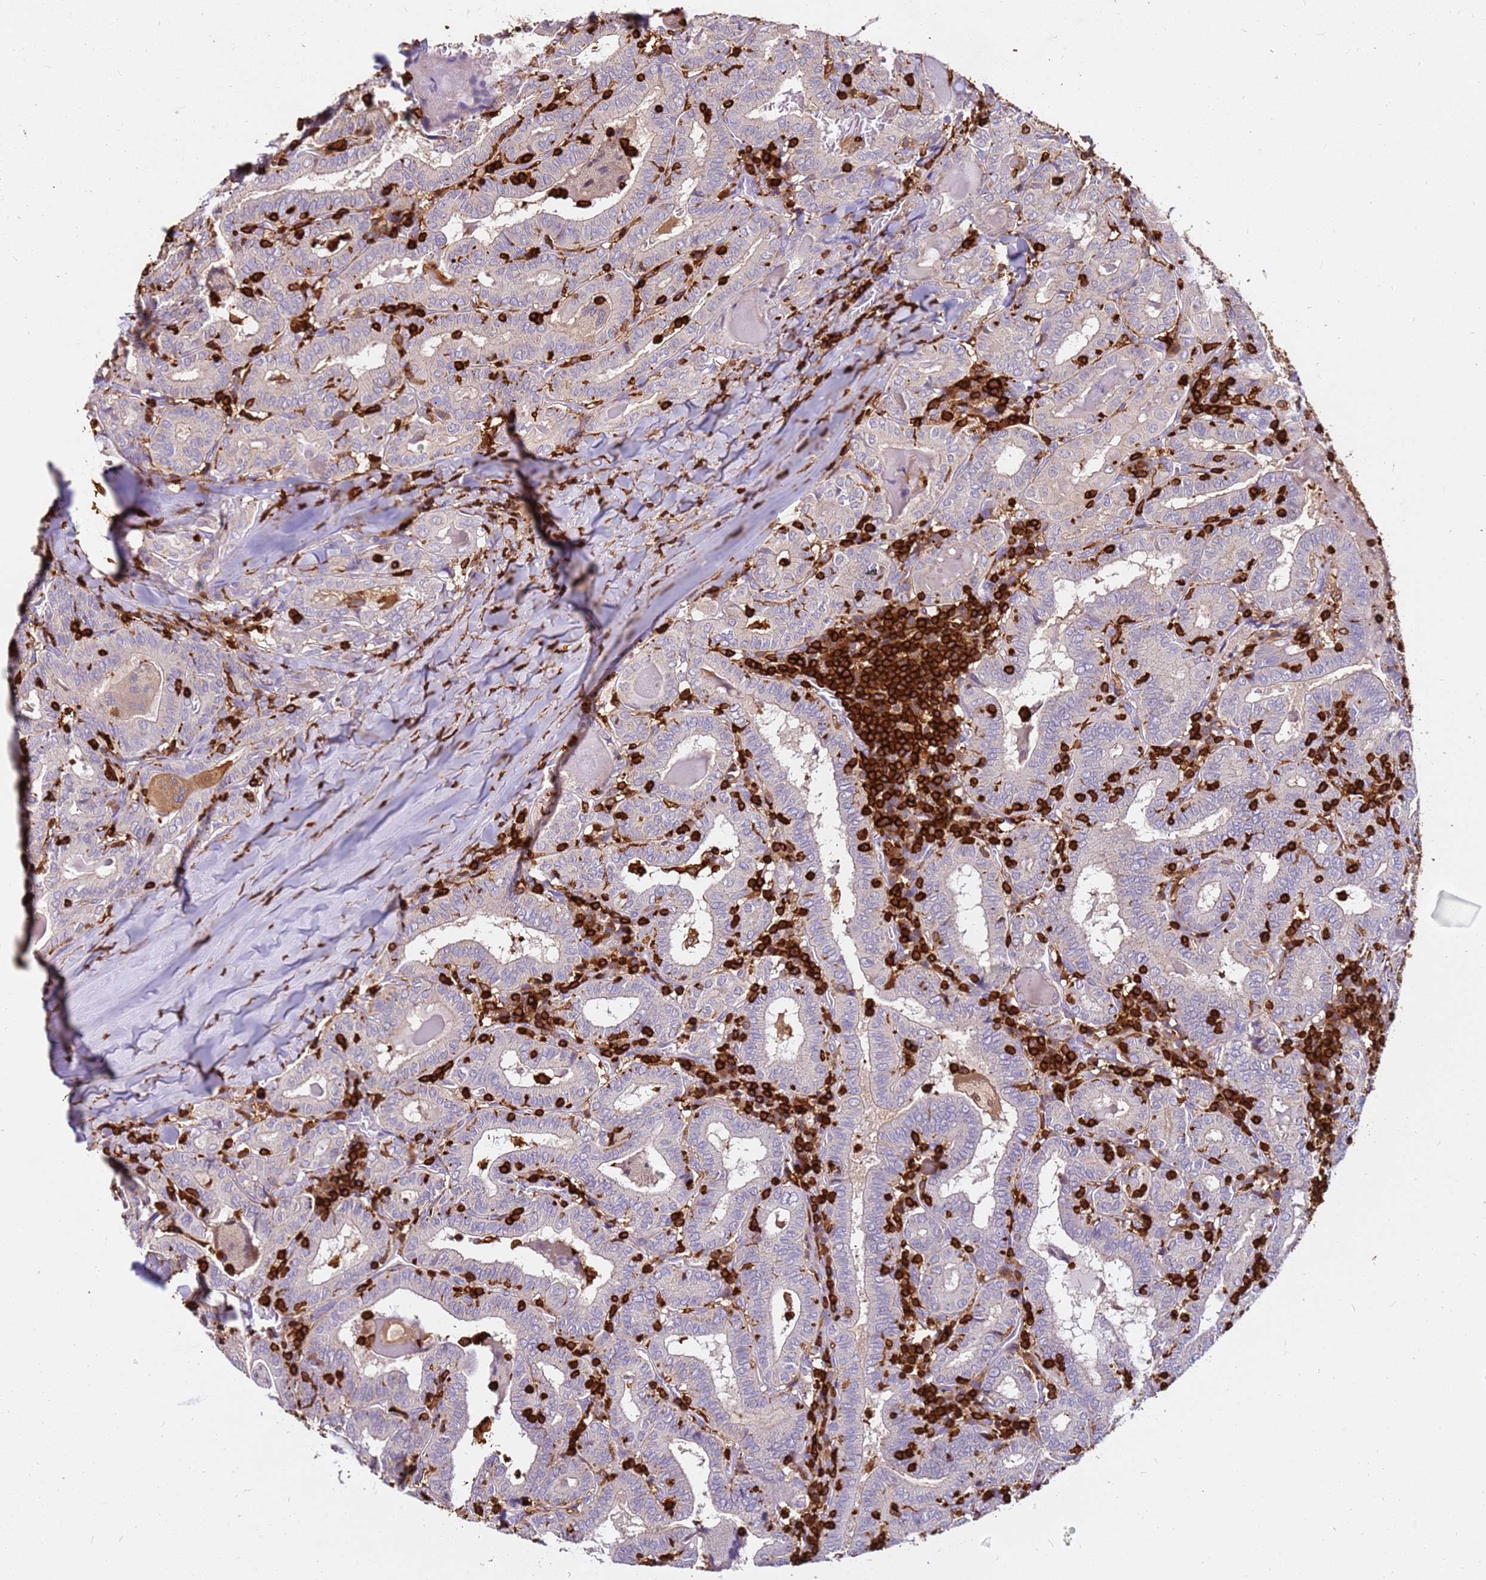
{"staining": {"intensity": "negative", "quantity": "none", "location": "none"}, "tissue": "thyroid cancer", "cell_type": "Tumor cells", "image_type": "cancer", "snomed": [{"axis": "morphology", "description": "Papillary adenocarcinoma, NOS"}, {"axis": "topography", "description": "Thyroid gland"}], "caption": "Tumor cells show no significant expression in thyroid cancer. (Brightfield microscopy of DAB immunohistochemistry (IHC) at high magnification).", "gene": "CORO1A", "patient": {"sex": "female", "age": 72}}